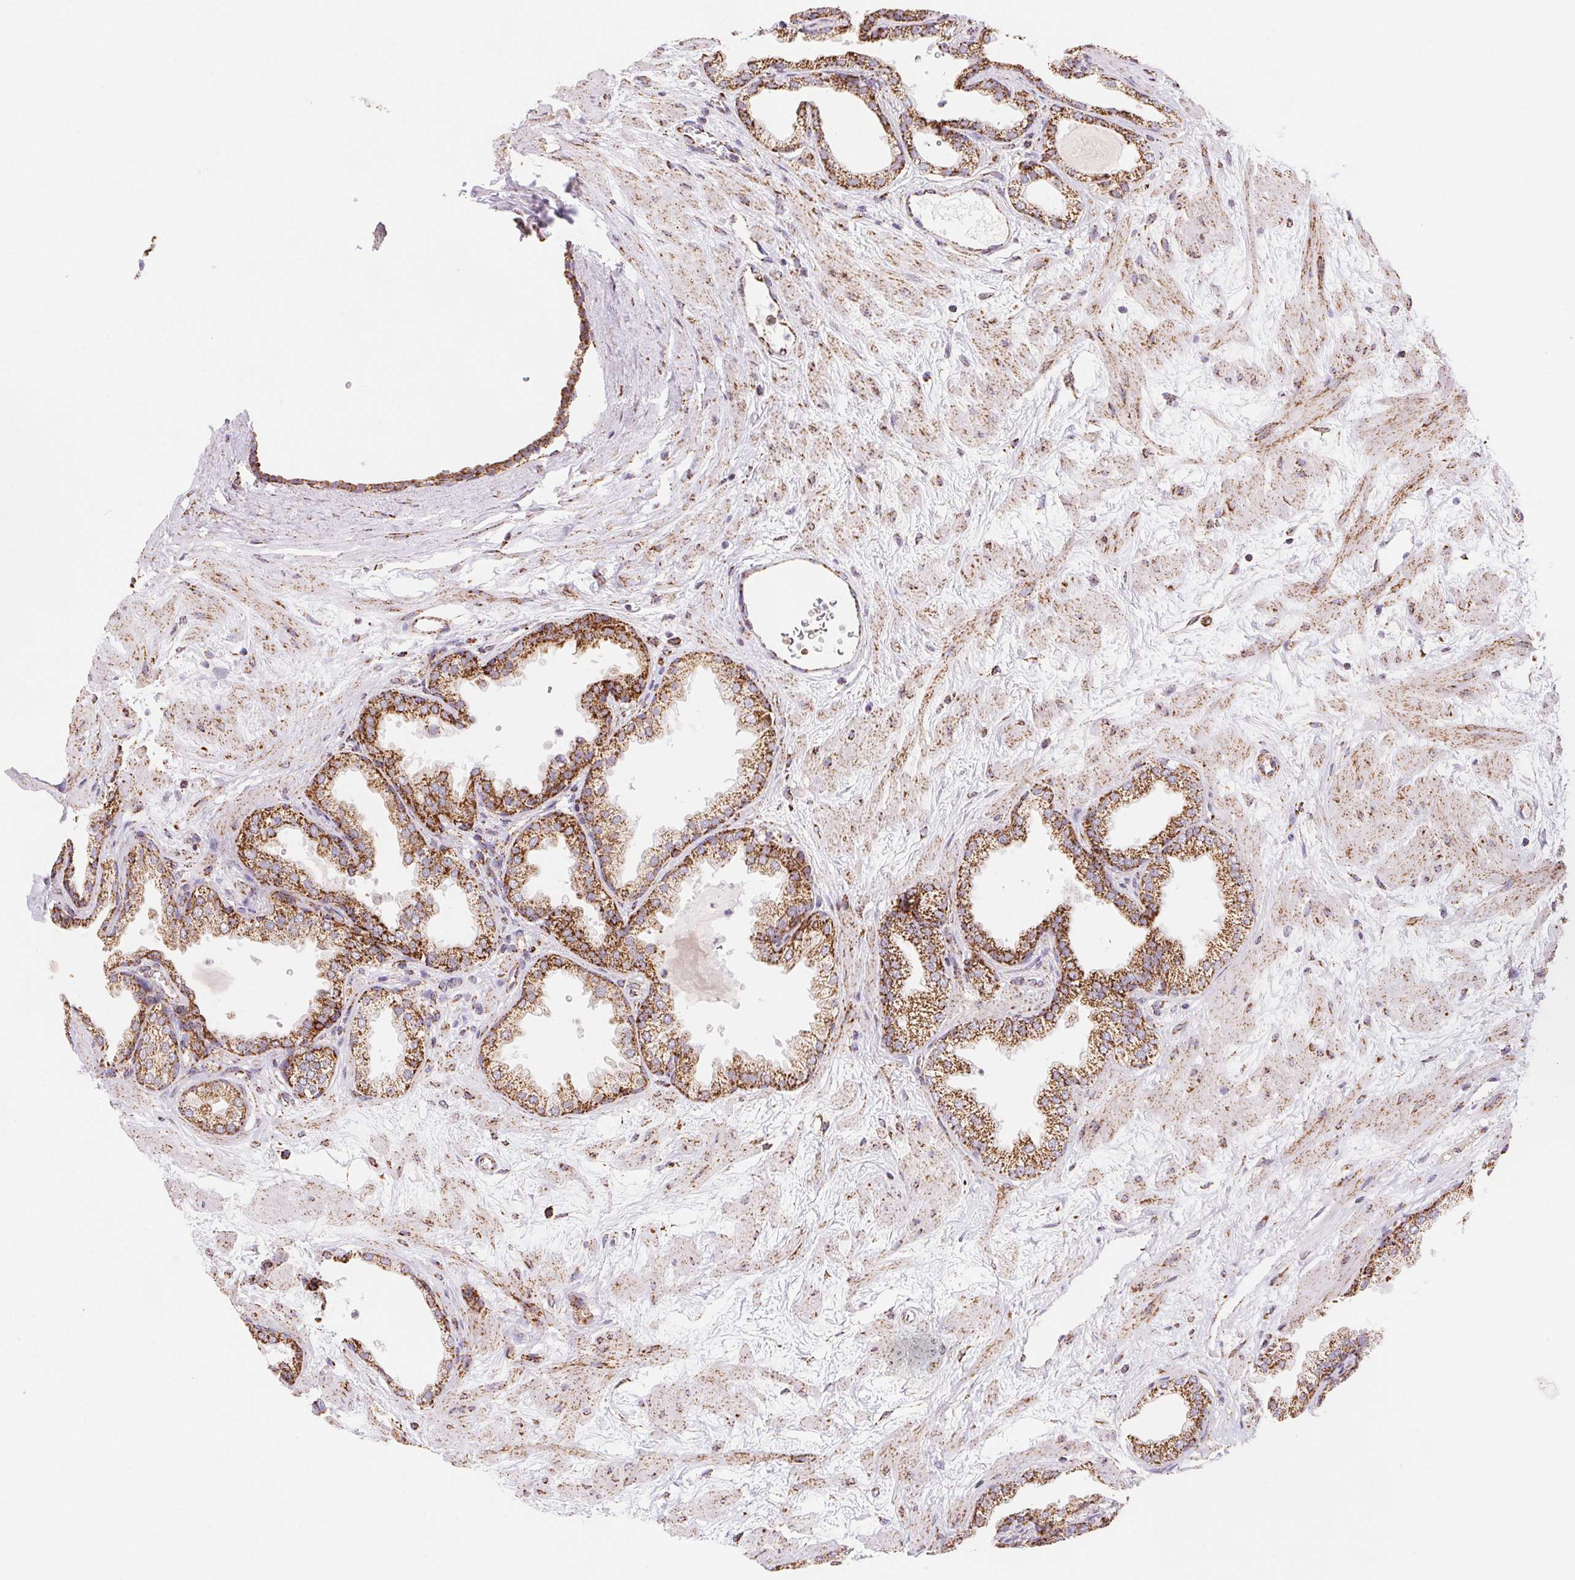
{"staining": {"intensity": "strong", "quantity": ">75%", "location": "cytoplasmic/membranous"}, "tissue": "prostate", "cell_type": "Glandular cells", "image_type": "normal", "snomed": [{"axis": "morphology", "description": "Normal tissue, NOS"}, {"axis": "topography", "description": "Prostate"}], "caption": "Prostate stained with immunohistochemistry exhibits strong cytoplasmic/membranous expression in about >75% of glandular cells. The protein is shown in brown color, while the nuclei are stained blue.", "gene": "NIPSNAP2", "patient": {"sex": "male", "age": 37}}